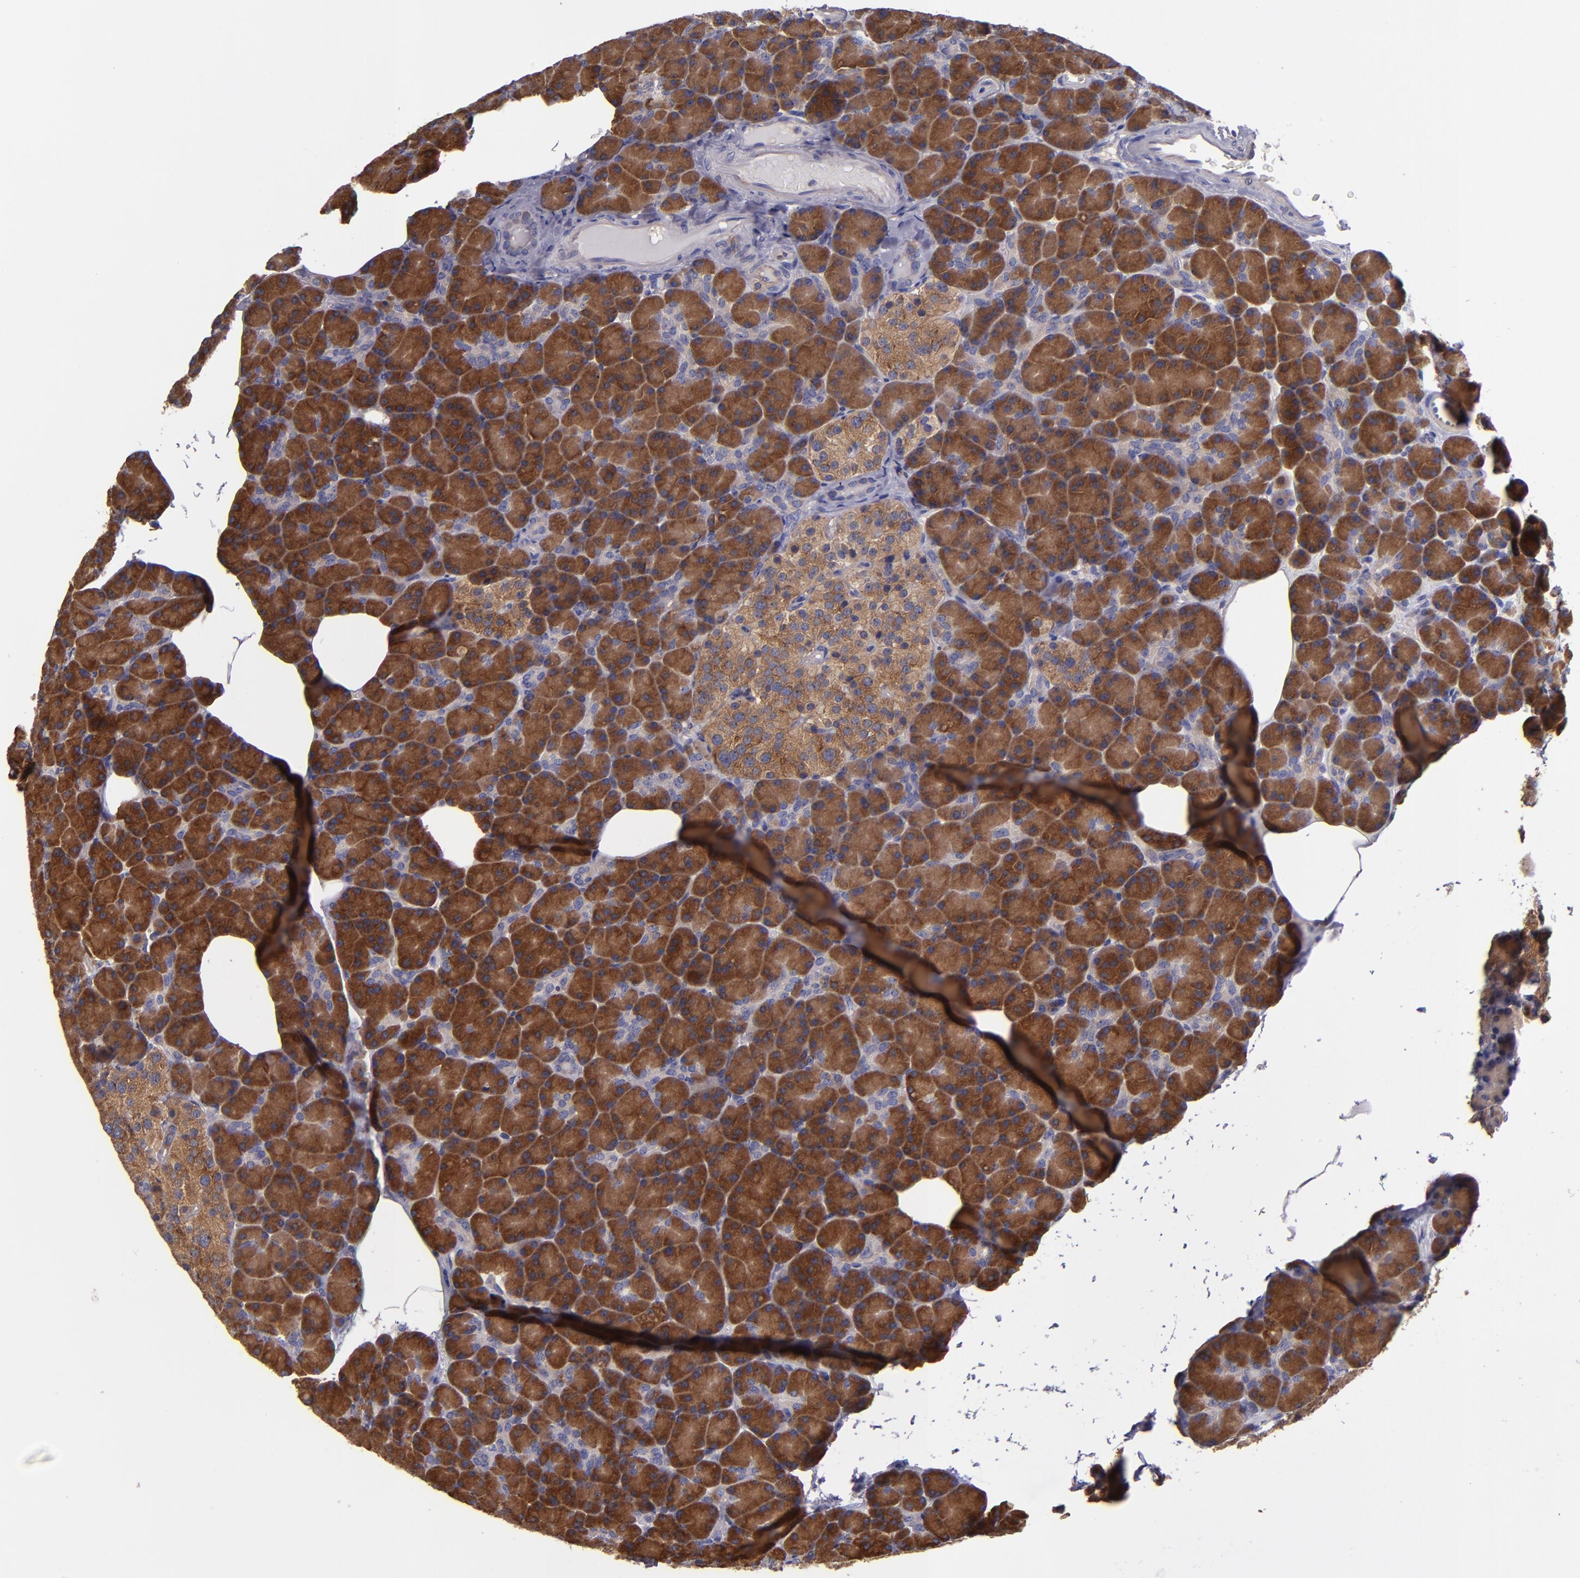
{"staining": {"intensity": "moderate", "quantity": ">75%", "location": "cytoplasmic/membranous"}, "tissue": "pancreas", "cell_type": "Exocrine glandular cells", "image_type": "normal", "snomed": [{"axis": "morphology", "description": "Normal tissue, NOS"}, {"axis": "topography", "description": "Pancreas"}], "caption": "About >75% of exocrine glandular cells in benign human pancreas show moderate cytoplasmic/membranous protein expression as visualized by brown immunohistochemical staining.", "gene": "CARS1", "patient": {"sex": "female", "age": 43}}